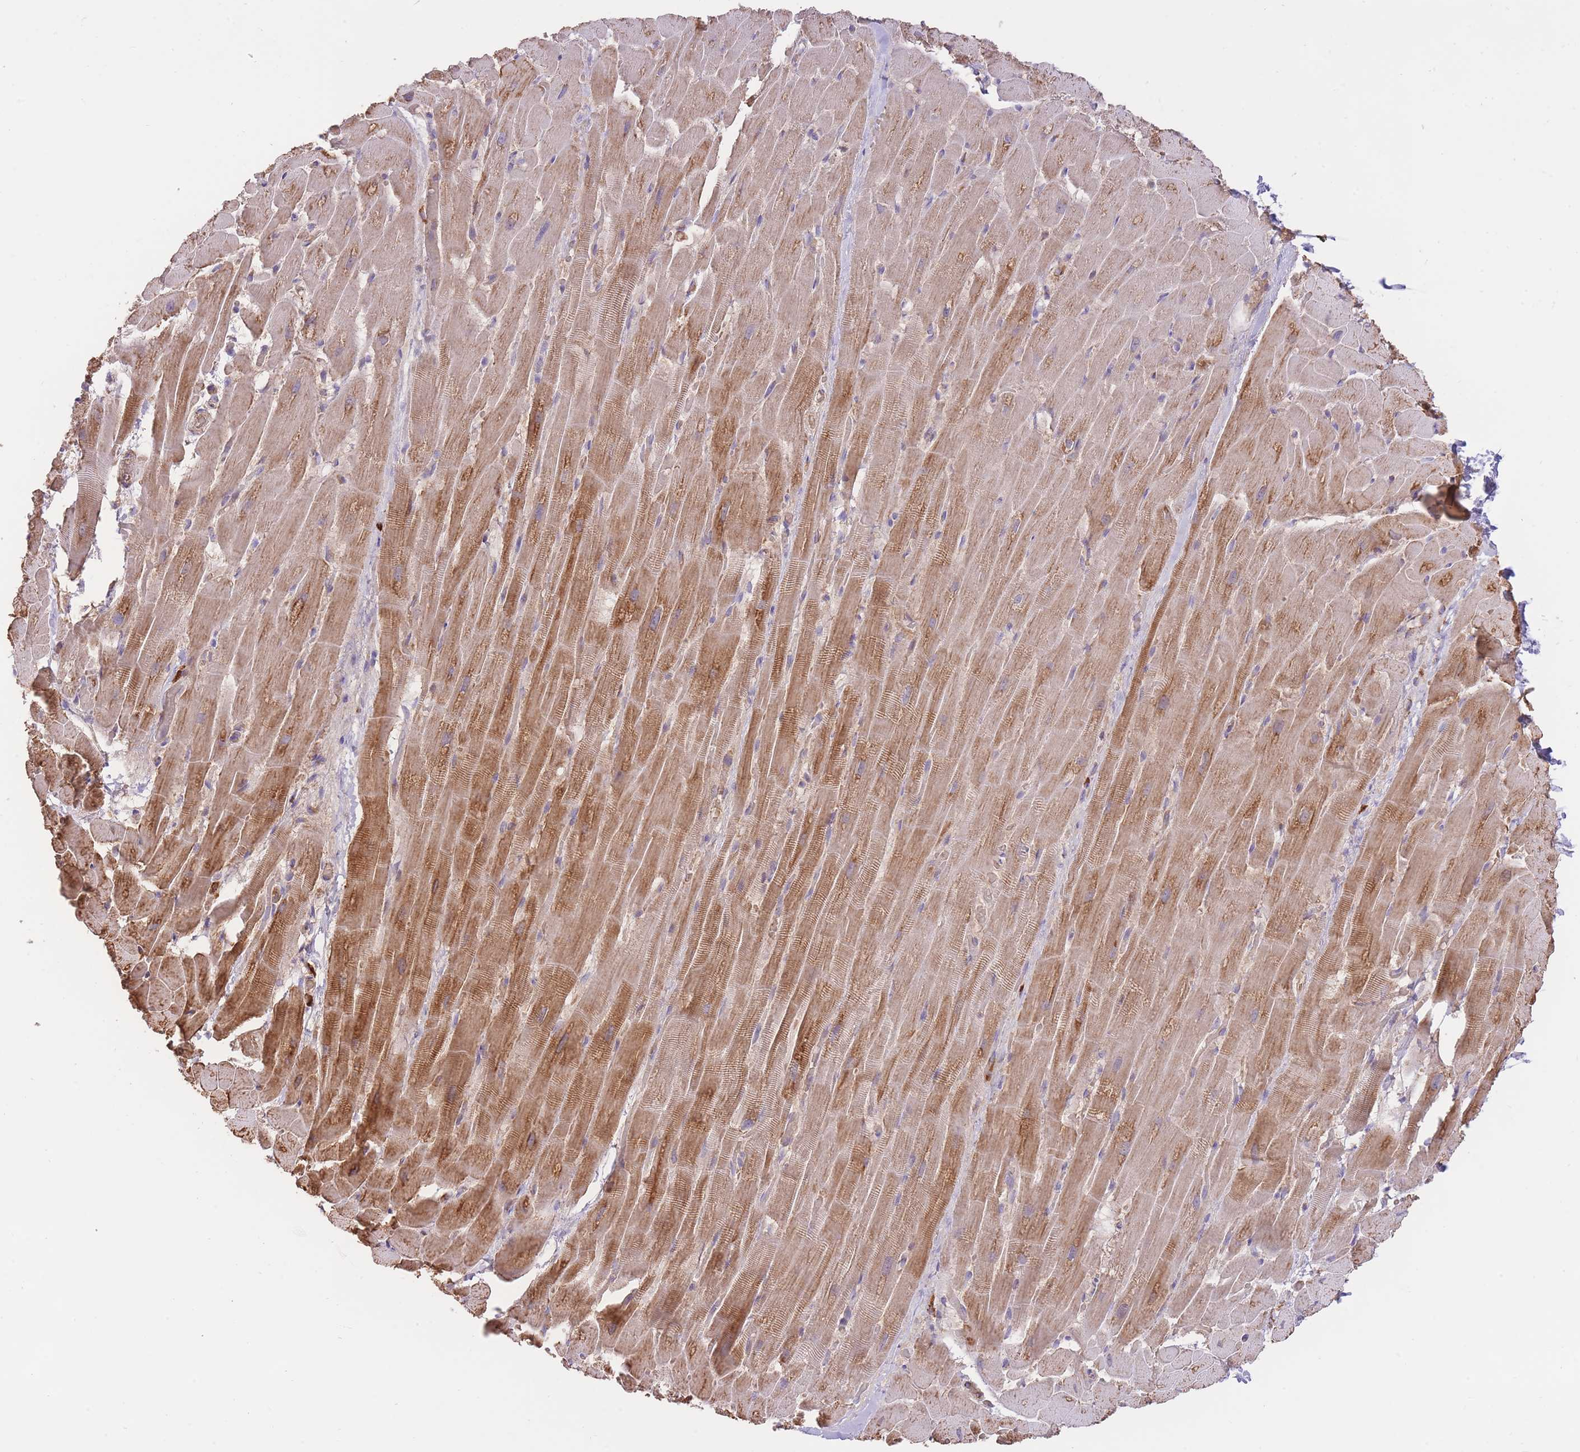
{"staining": {"intensity": "moderate", "quantity": ">75%", "location": "cytoplasmic/membranous"}, "tissue": "heart muscle", "cell_type": "Cardiomyocytes", "image_type": "normal", "snomed": [{"axis": "morphology", "description": "Normal tissue, NOS"}, {"axis": "topography", "description": "Heart"}], "caption": "A high-resolution micrograph shows IHC staining of benign heart muscle, which reveals moderate cytoplasmic/membranous staining in approximately >75% of cardiomyocytes. (DAB = brown stain, brightfield microscopy at high magnification).", "gene": "PREP", "patient": {"sex": "male", "age": 37}}